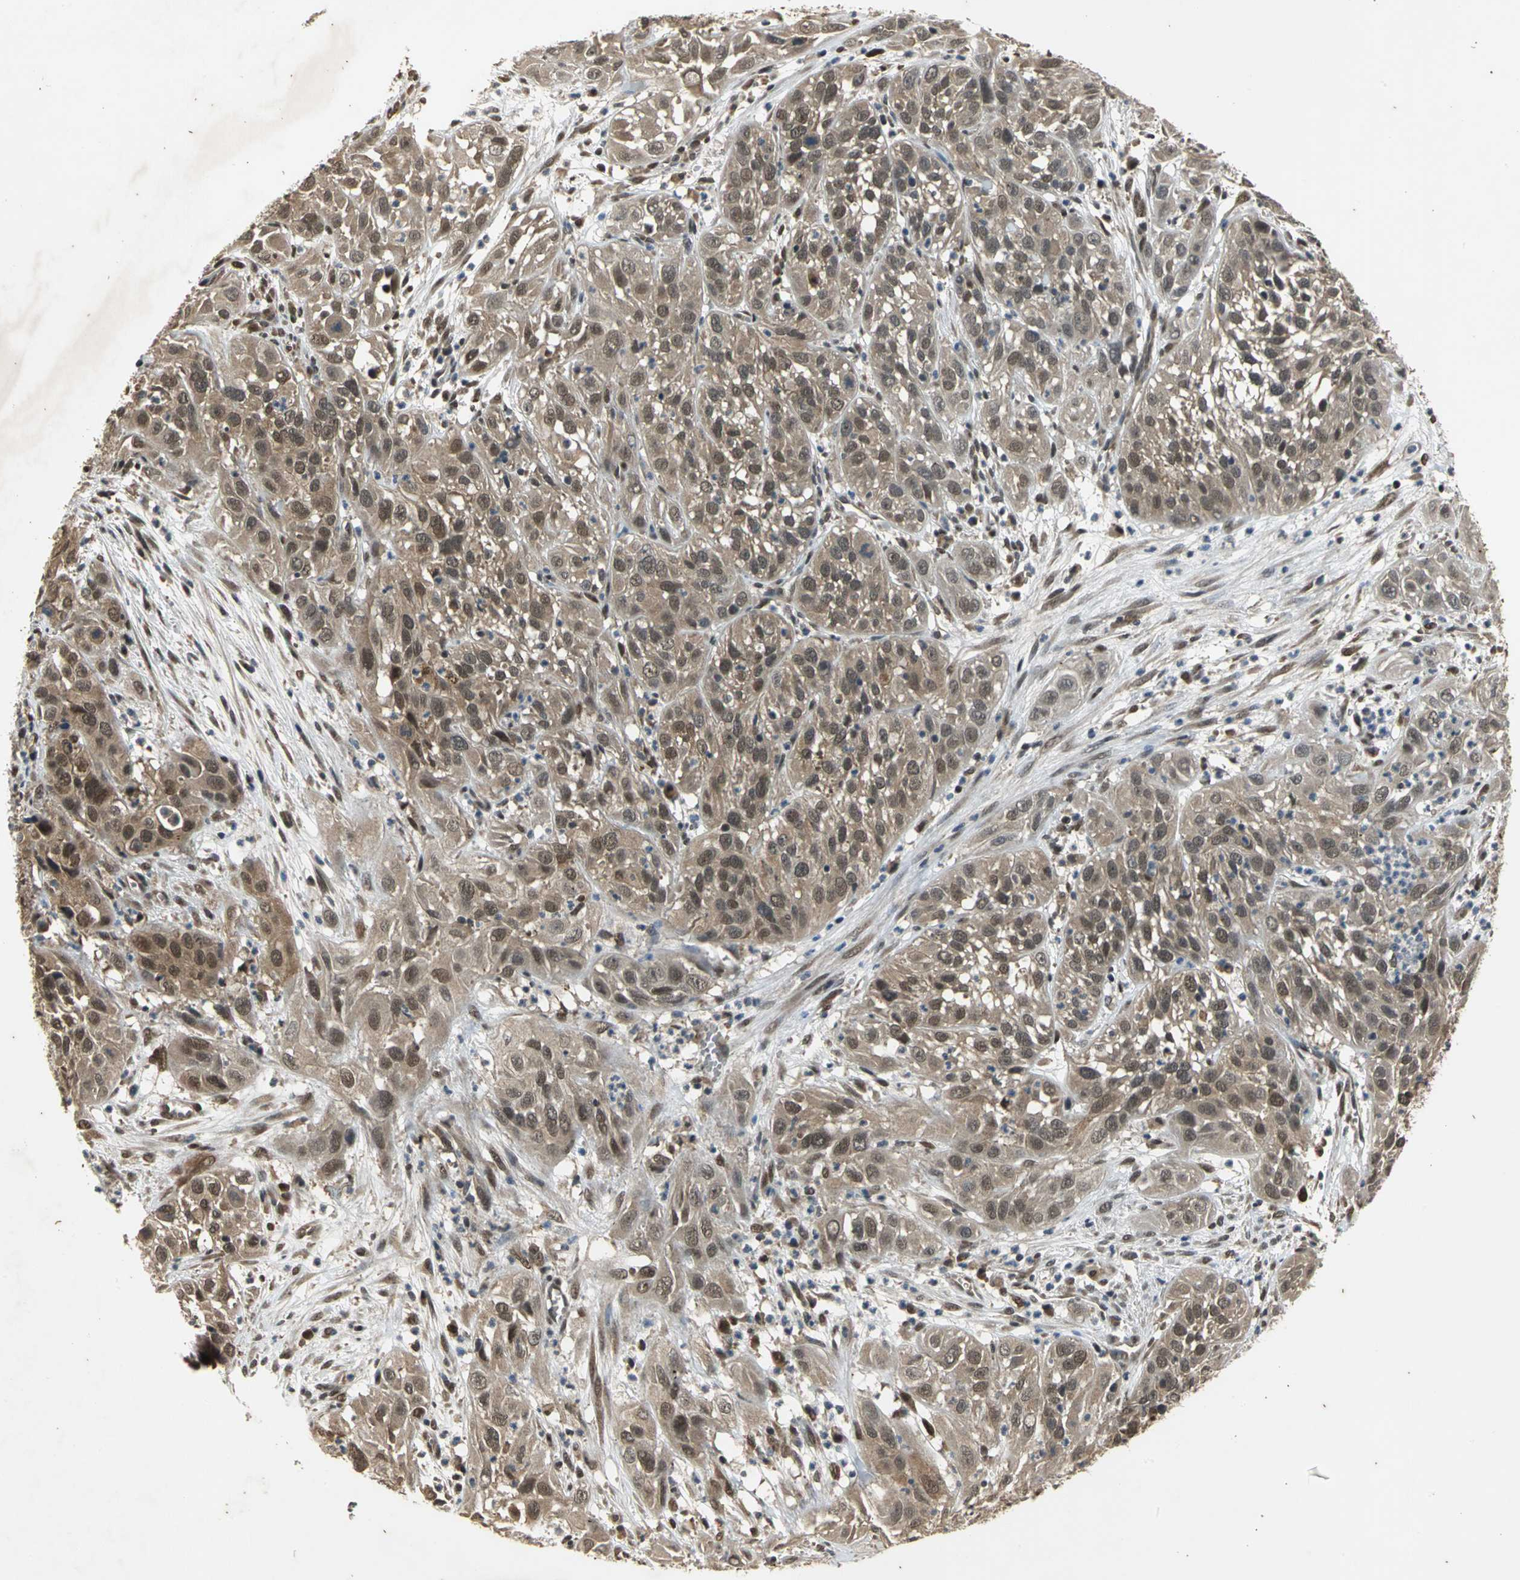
{"staining": {"intensity": "moderate", "quantity": ">75%", "location": "cytoplasmic/membranous"}, "tissue": "cervical cancer", "cell_type": "Tumor cells", "image_type": "cancer", "snomed": [{"axis": "morphology", "description": "Squamous cell carcinoma, NOS"}, {"axis": "topography", "description": "Cervix"}], "caption": "Approximately >75% of tumor cells in human cervical cancer (squamous cell carcinoma) demonstrate moderate cytoplasmic/membranous protein staining as visualized by brown immunohistochemical staining.", "gene": "NOTCH3", "patient": {"sex": "female", "age": 32}}